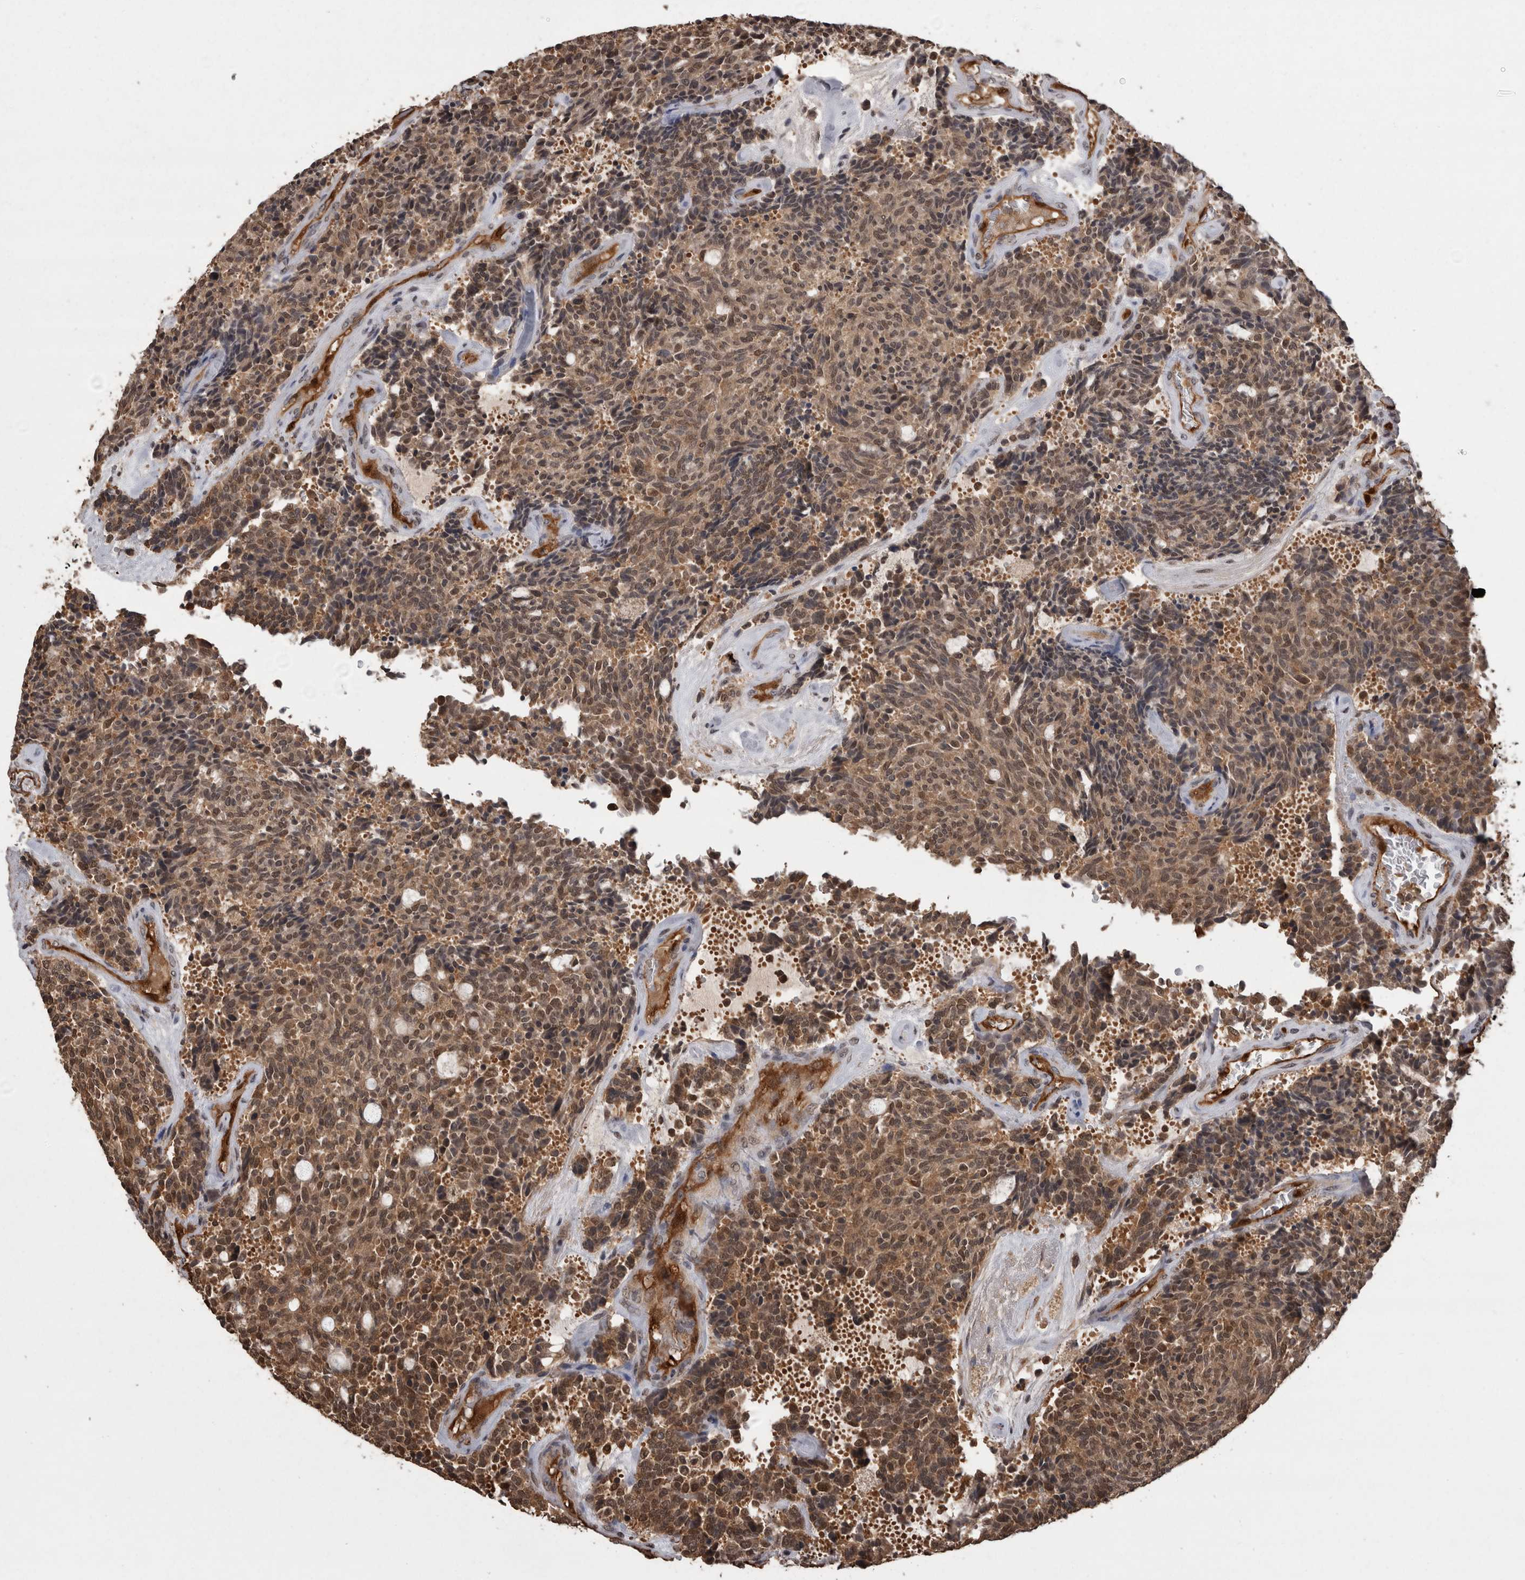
{"staining": {"intensity": "weak", "quantity": ">75%", "location": "cytoplasmic/membranous,nuclear"}, "tissue": "carcinoid", "cell_type": "Tumor cells", "image_type": "cancer", "snomed": [{"axis": "morphology", "description": "Carcinoid, malignant, NOS"}, {"axis": "topography", "description": "Pancreas"}], "caption": "Immunohistochemistry micrograph of neoplastic tissue: human carcinoid (malignant) stained using immunohistochemistry demonstrates low levels of weak protein expression localized specifically in the cytoplasmic/membranous and nuclear of tumor cells, appearing as a cytoplasmic/membranous and nuclear brown color.", "gene": "LXN", "patient": {"sex": "female", "age": 54}}